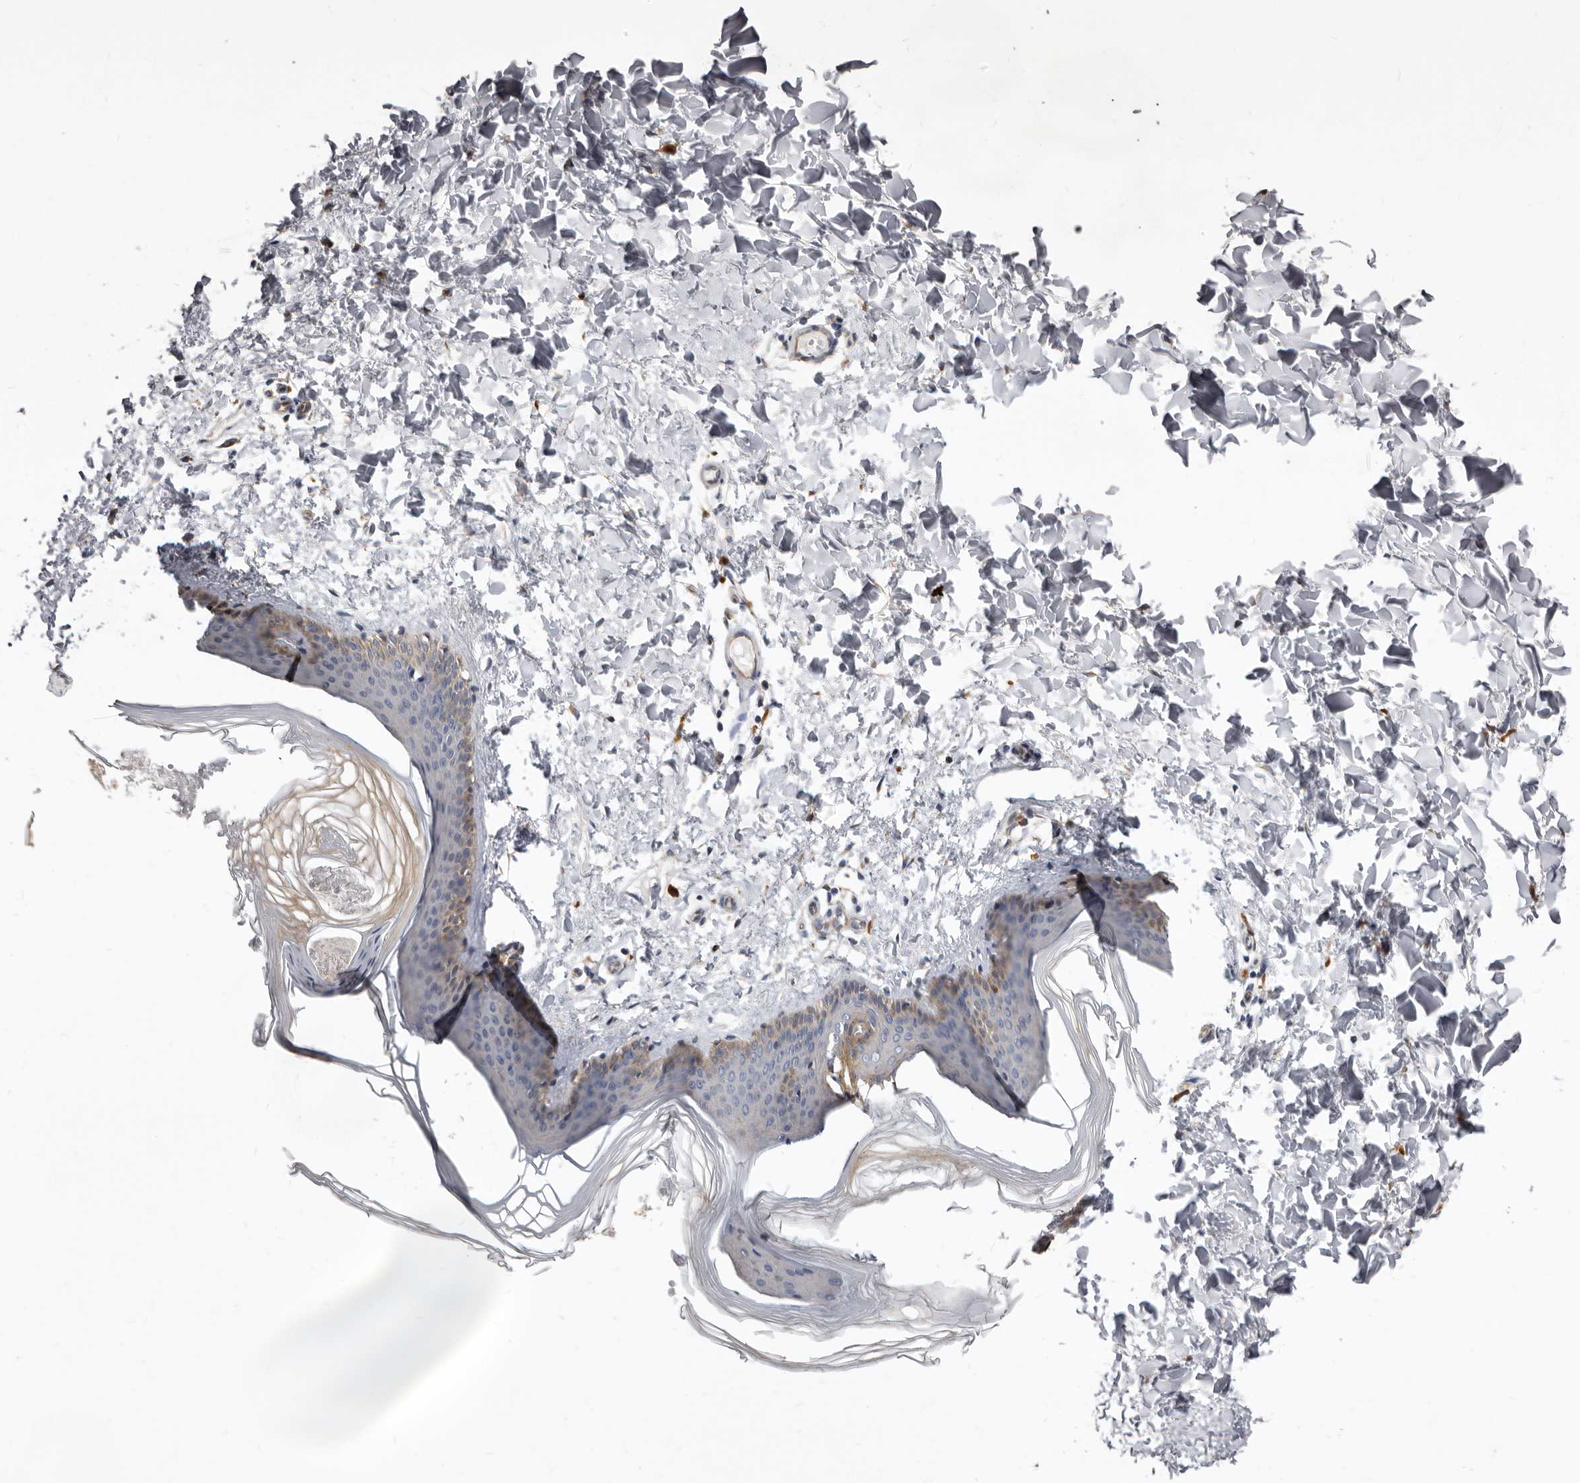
{"staining": {"intensity": "moderate", "quantity": "<25%", "location": "cytoplasmic/membranous"}, "tissue": "skin", "cell_type": "Fibroblasts", "image_type": "normal", "snomed": [{"axis": "morphology", "description": "Normal tissue, NOS"}, {"axis": "topography", "description": "Skin"}], "caption": "Skin stained with DAB (3,3'-diaminobenzidine) immunohistochemistry shows low levels of moderate cytoplasmic/membranous positivity in about <25% of fibroblasts. The staining is performed using DAB (3,3'-diaminobenzidine) brown chromogen to label protein expression. The nuclei are counter-stained blue using hematoxylin.", "gene": "FMO2", "patient": {"sex": "female", "age": 27}}